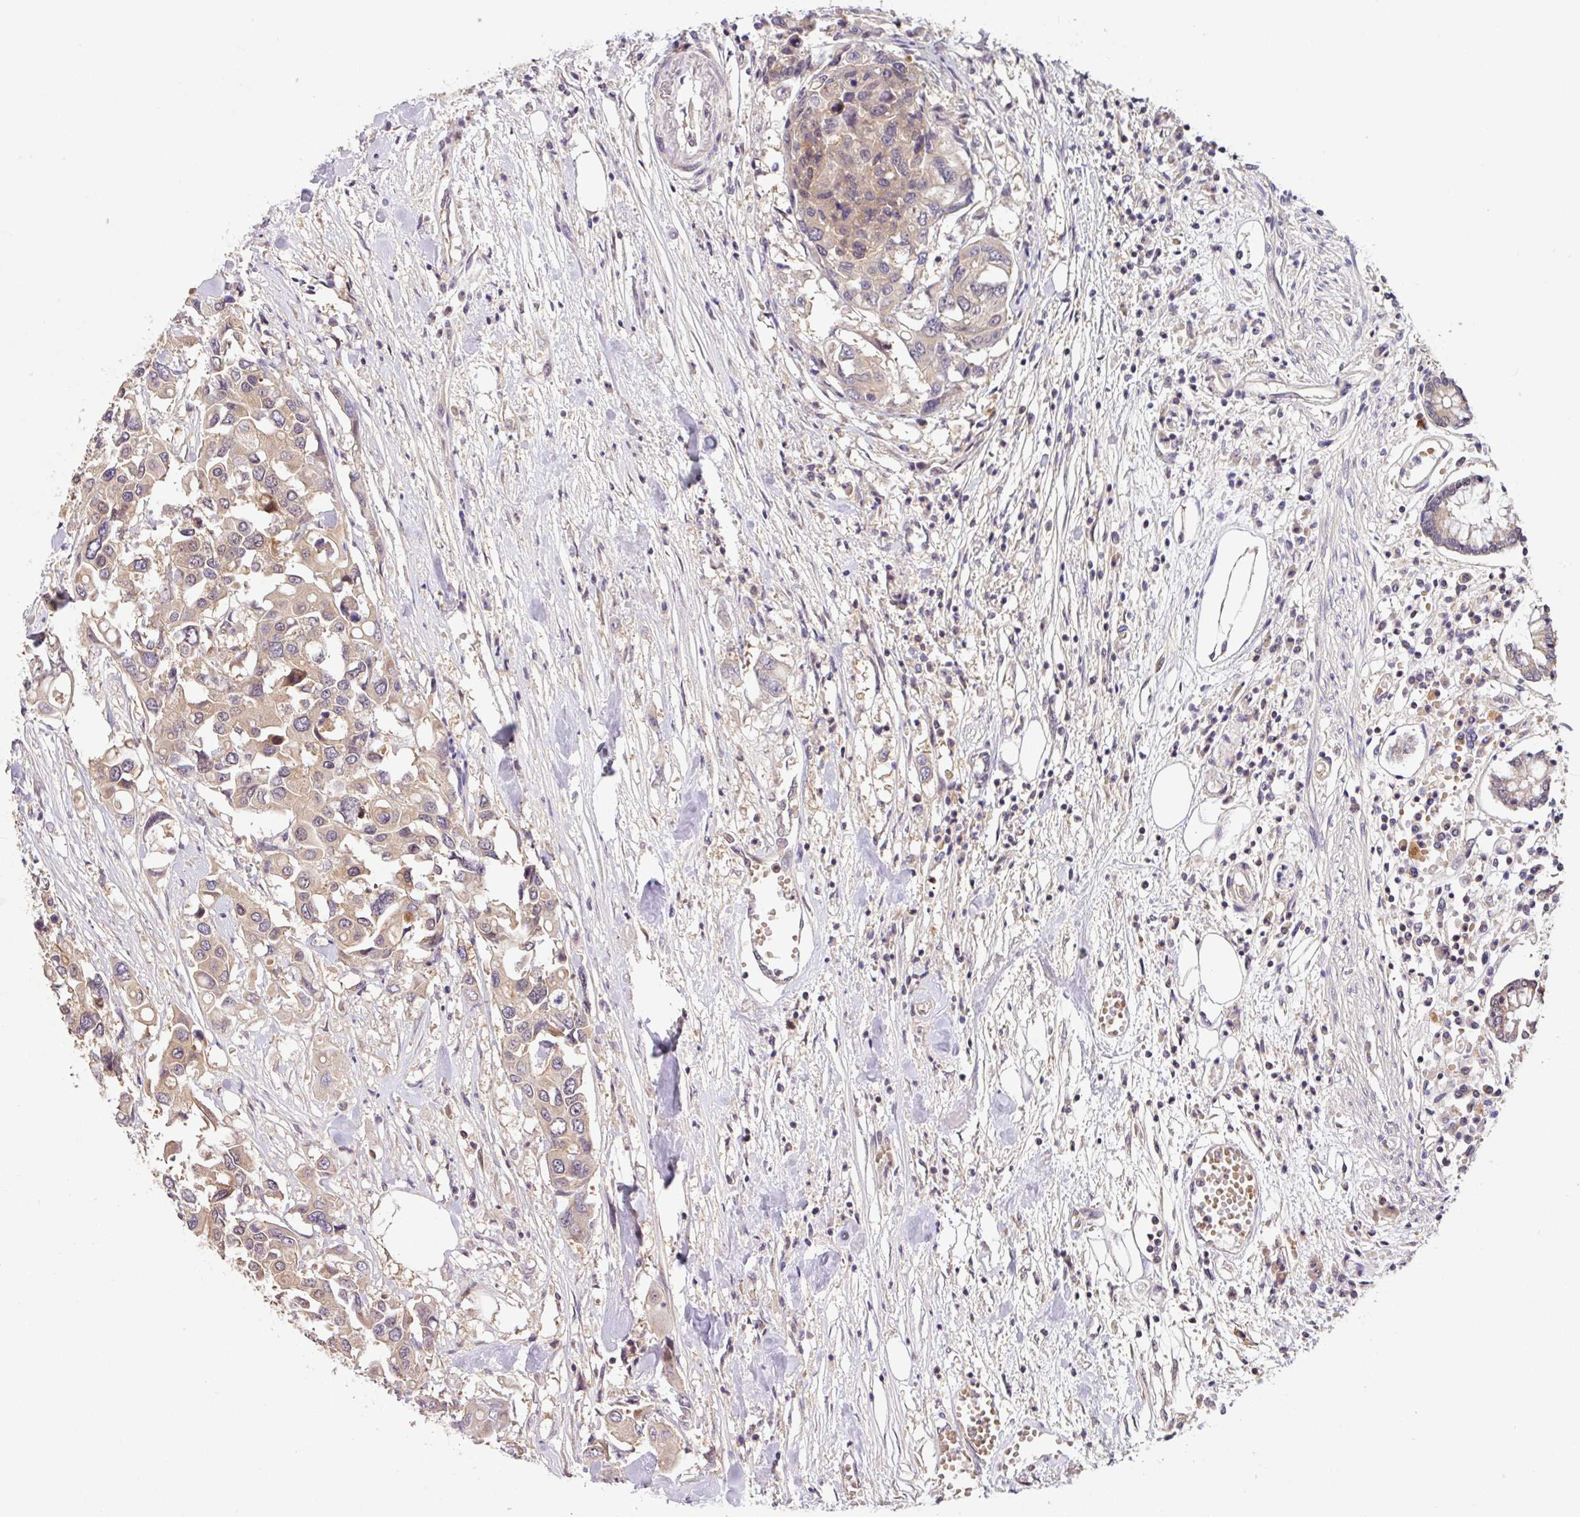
{"staining": {"intensity": "weak", "quantity": "25%-75%", "location": "cytoplasmic/membranous"}, "tissue": "colorectal cancer", "cell_type": "Tumor cells", "image_type": "cancer", "snomed": [{"axis": "morphology", "description": "Adenocarcinoma, NOS"}, {"axis": "topography", "description": "Colon"}], "caption": "Weak cytoplasmic/membranous expression is identified in about 25%-75% of tumor cells in colorectal cancer.", "gene": "SHB", "patient": {"sex": "male", "age": 77}}